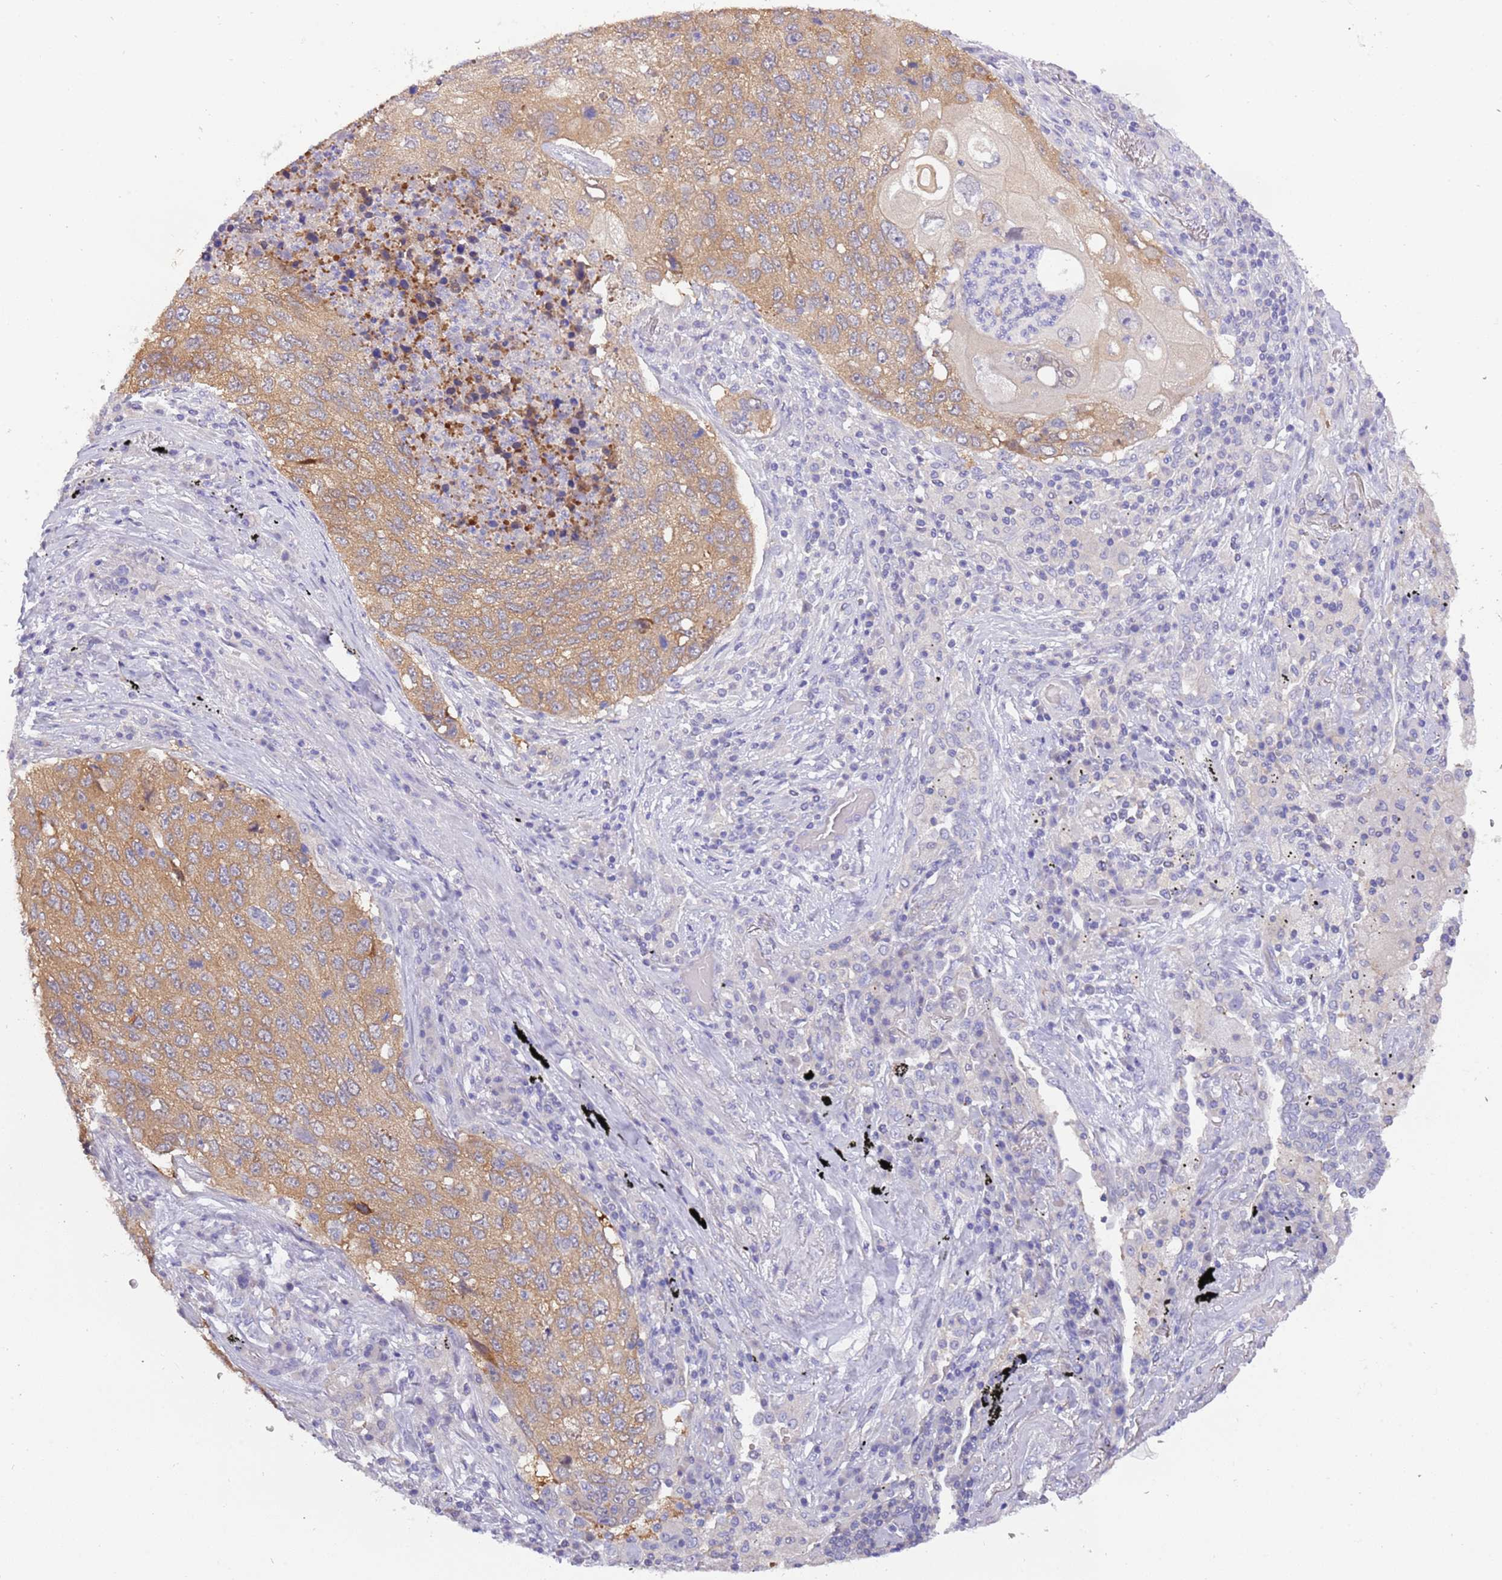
{"staining": {"intensity": "moderate", "quantity": ">75%", "location": "cytoplasmic/membranous"}, "tissue": "lung cancer", "cell_type": "Tumor cells", "image_type": "cancer", "snomed": [{"axis": "morphology", "description": "Squamous cell carcinoma, NOS"}, {"axis": "topography", "description": "Lung"}], "caption": "A high-resolution image shows immunohistochemistry (IHC) staining of lung squamous cell carcinoma, which demonstrates moderate cytoplasmic/membranous staining in about >75% of tumor cells.", "gene": "STIP1", "patient": {"sex": "female", "age": 63}}